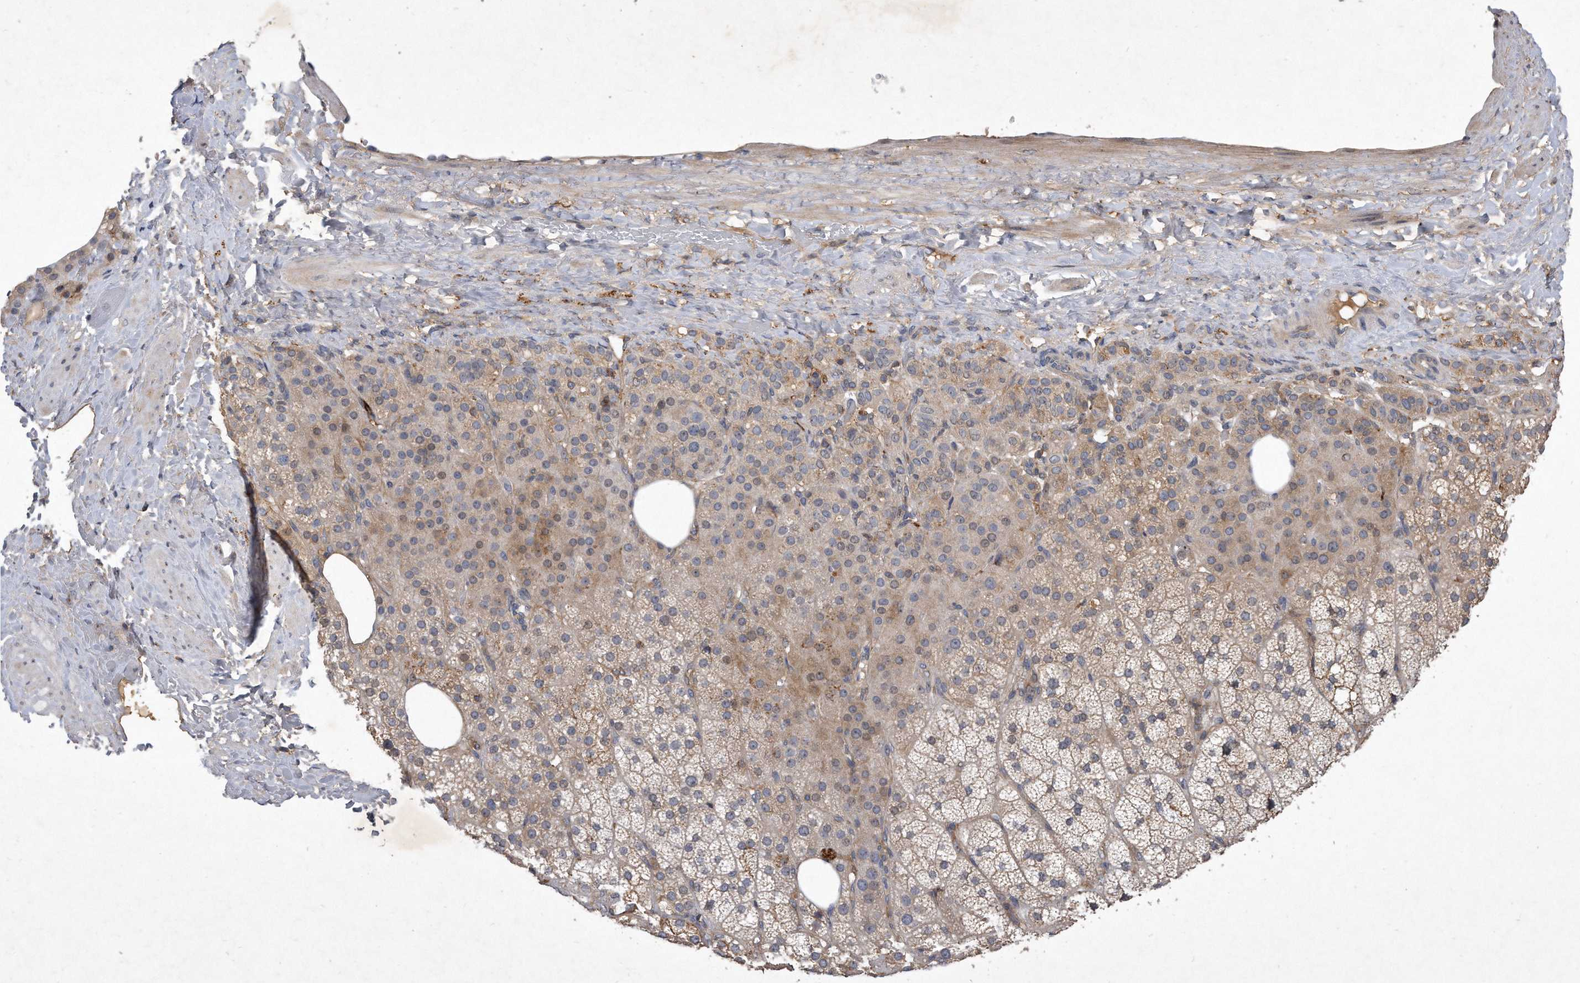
{"staining": {"intensity": "moderate", "quantity": "<25%", "location": "cytoplasmic/membranous"}, "tissue": "adrenal gland", "cell_type": "Glandular cells", "image_type": "normal", "snomed": [{"axis": "morphology", "description": "Normal tissue, NOS"}, {"axis": "topography", "description": "Adrenal gland"}], "caption": "Immunohistochemical staining of benign adrenal gland exhibits <25% levels of moderate cytoplasmic/membranous protein staining in about <25% of glandular cells.", "gene": "PGBD2", "patient": {"sex": "female", "age": 59}}